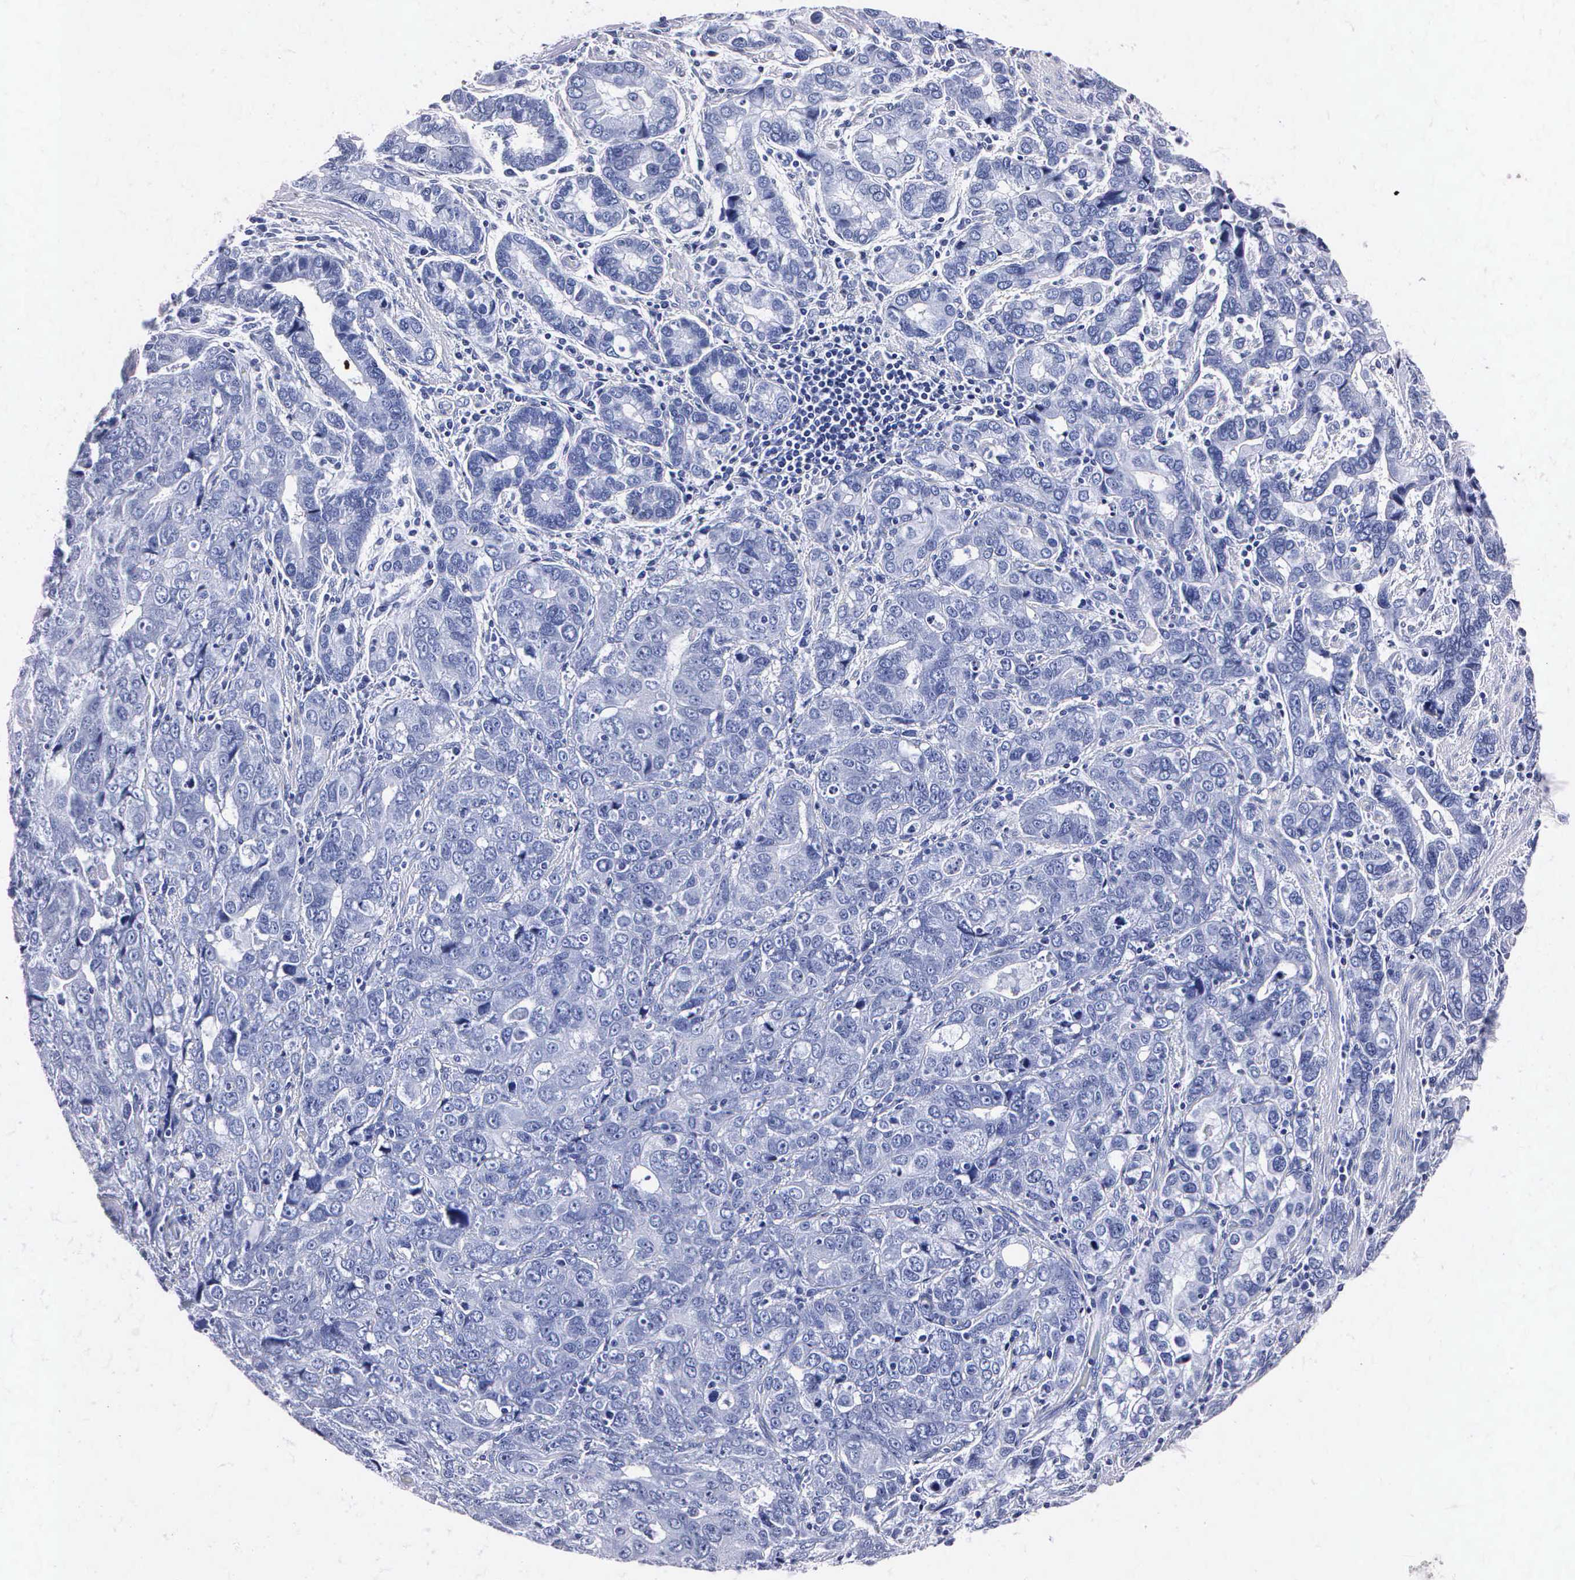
{"staining": {"intensity": "negative", "quantity": "none", "location": "none"}, "tissue": "stomach cancer", "cell_type": "Tumor cells", "image_type": "cancer", "snomed": [{"axis": "morphology", "description": "Adenocarcinoma, NOS"}, {"axis": "topography", "description": "Stomach, upper"}], "caption": "This is a image of immunohistochemistry (IHC) staining of stomach cancer (adenocarcinoma), which shows no positivity in tumor cells.", "gene": "MB", "patient": {"sex": "male", "age": 76}}